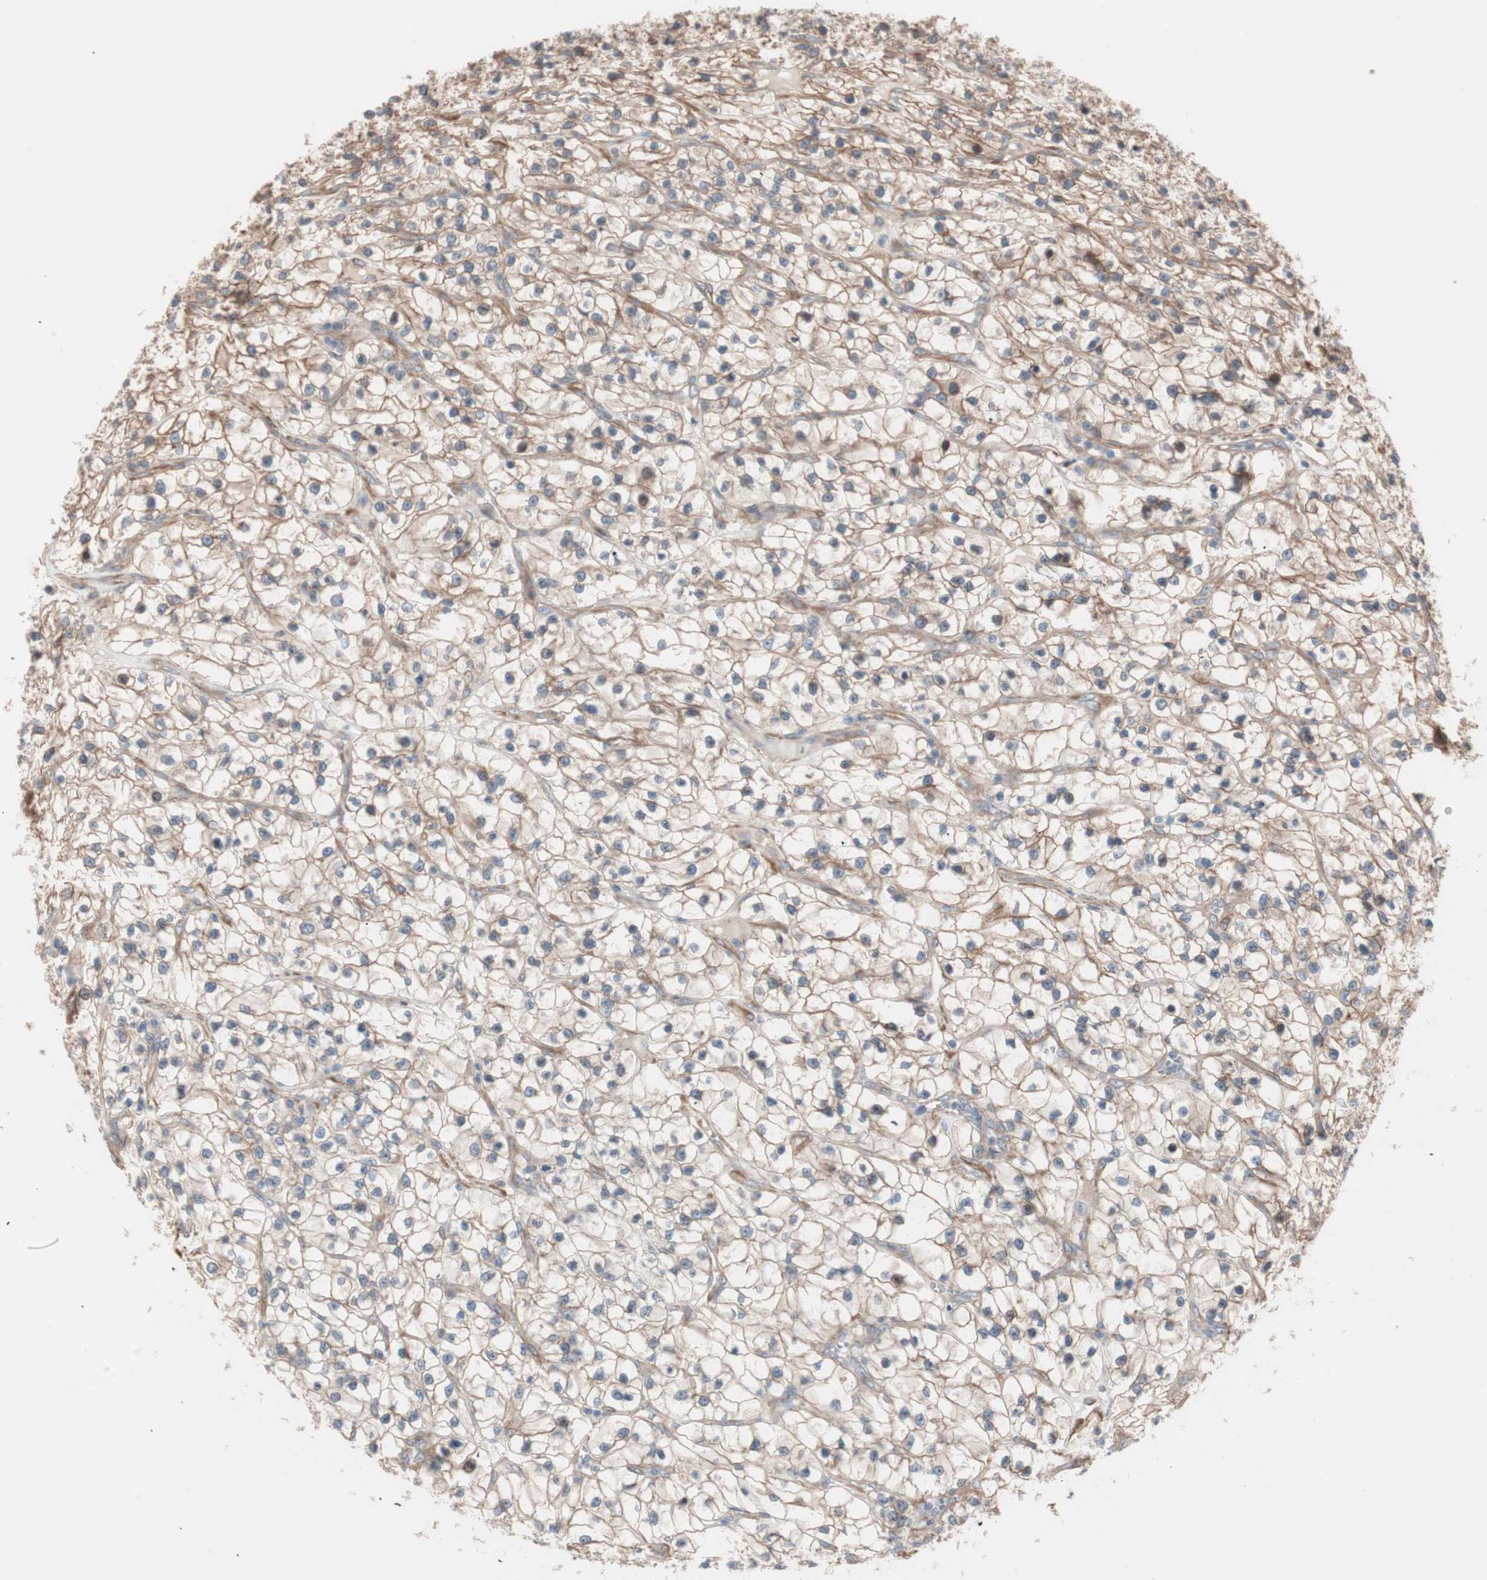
{"staining": {"intensity": "weak", "quantity": "<25%", "location": "cytoplasmic/membranous"}, "tissue": "renal cancer", "cell_type": "Tumor cells", "image_type": "cancer", "snomed": [{"axis": "morphology", "description": "Adenocarcinoma, NOS"}, {"axis": "topography", "description": "Kidney"}], "caption": "The micrograph exhibits no significant staining in tumor cells of adenocarcinoma (renal).", "gene": "ALG5", "patient": {"sex": "female", "age": 57}}